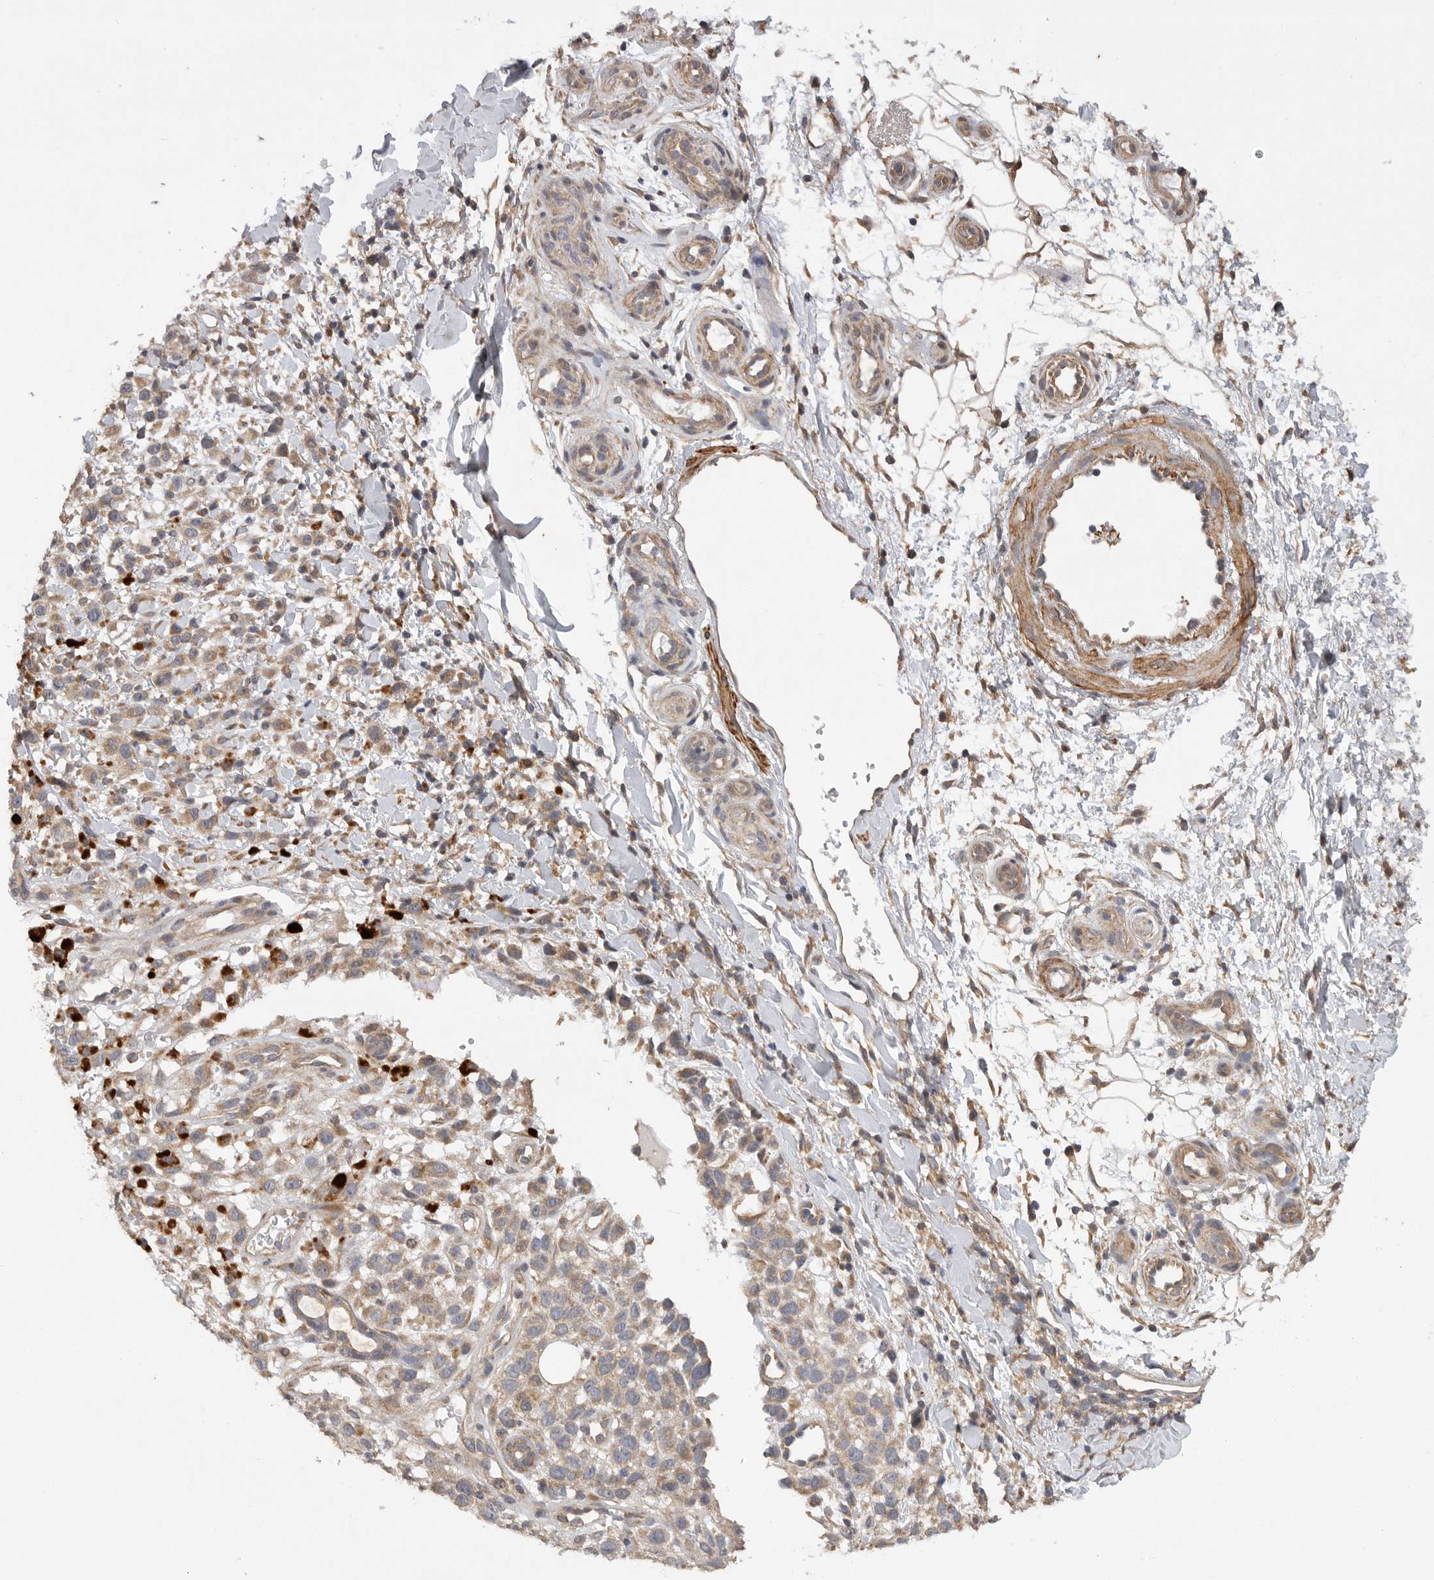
{"staining": {"intensity": "weak", "quantity": "25%-75%", "location": "cytoplasmic/membranous"}, "tissue": "melanoma", "cell_type": "Tumor cells", "image_type": "cancer", "snomed": [{"axis": "morphology", "description": "Malignant melanoma, Metastatic site"}, {"axis": "topography", "description": "Skin"}], "caption": "The immunohistochemical stain highlights weak cytoplasmic/membranous staining in tumor cells of malignant melanoma (metastatic site) tissue.", "gene": "EDEM3", "patient": {"sex": "female", "age": 72}}